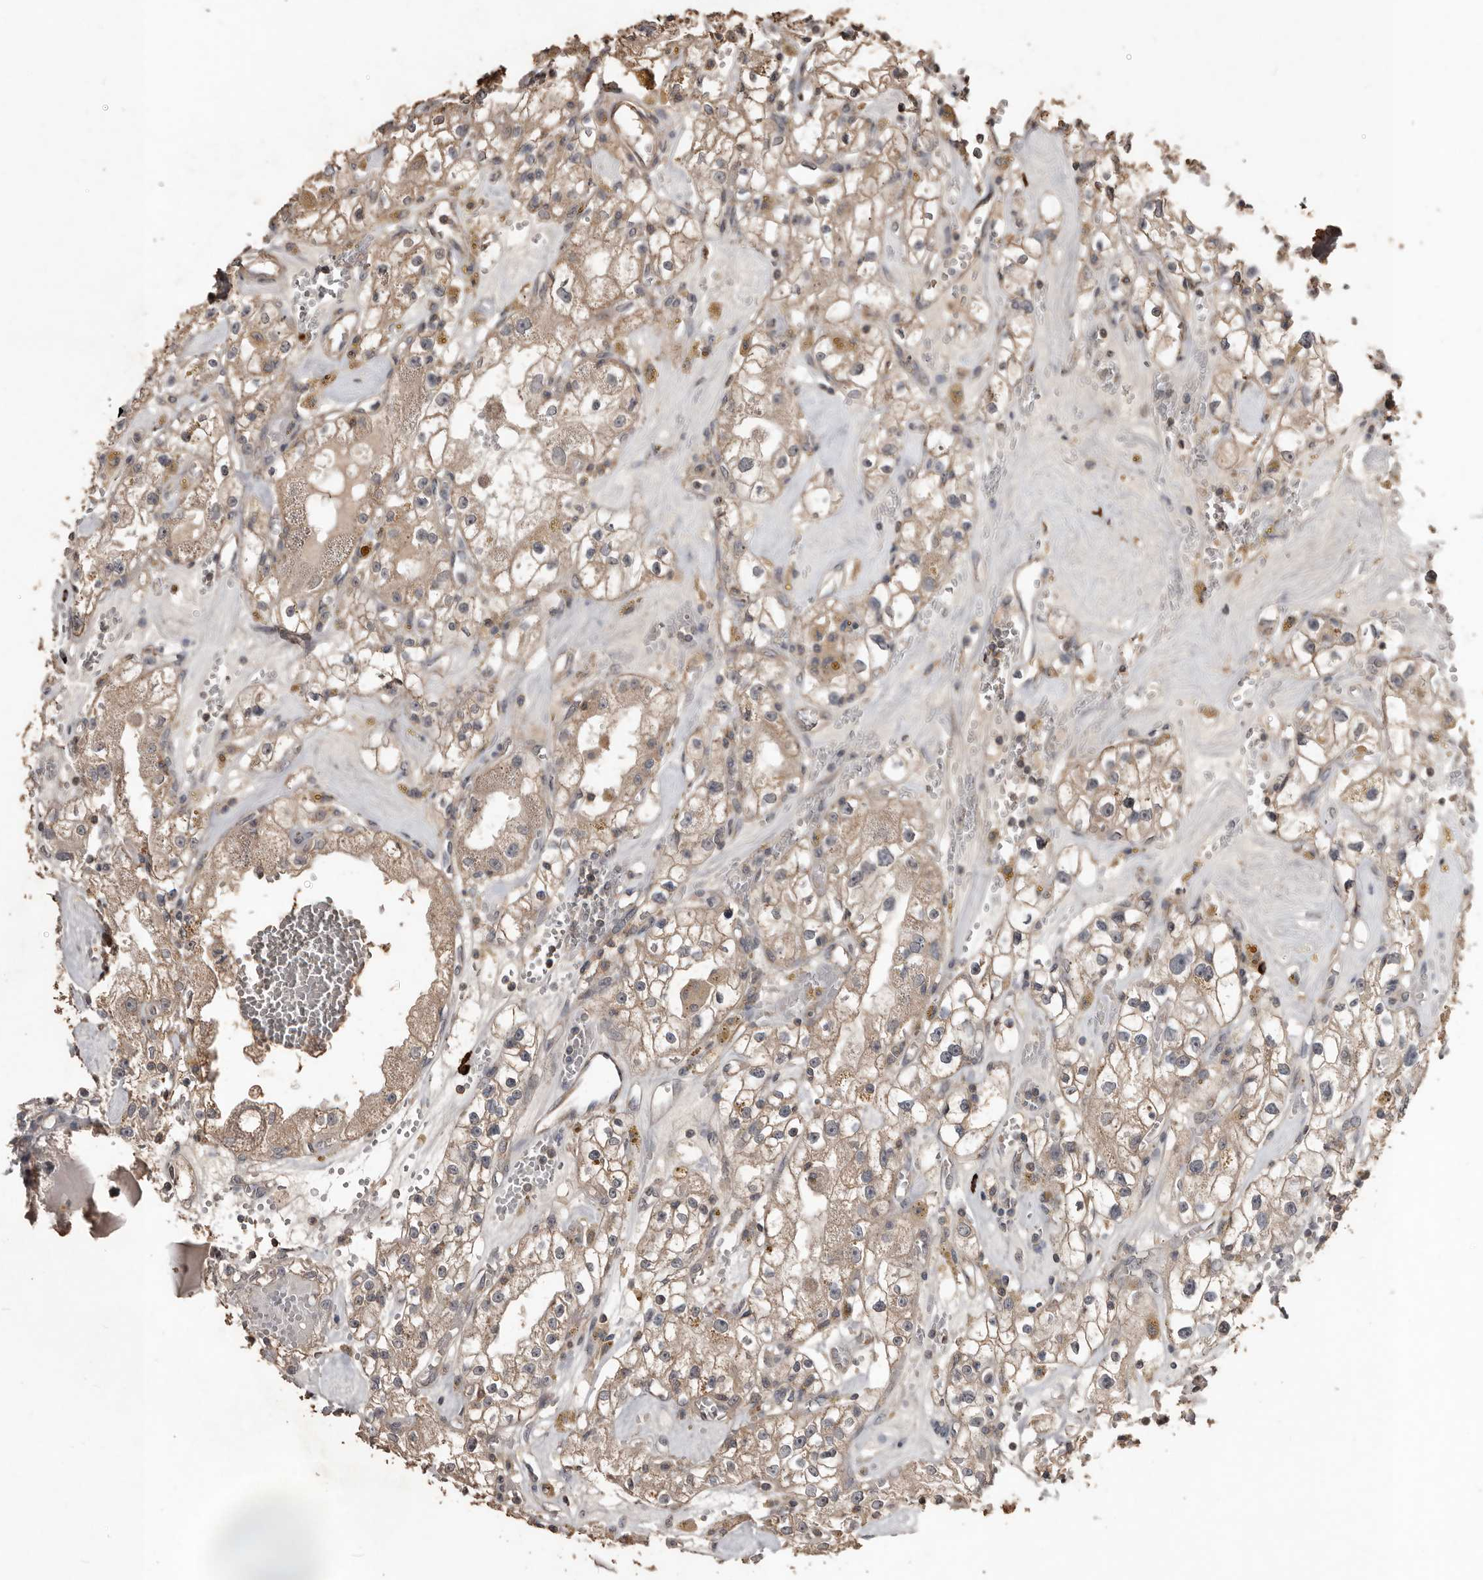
{"staining": {"intensity": "weak", "quantity": ">75%", "location": "cytoplasmic/membranous"}, "tissue": "renal cancer", "cell_type": "Tumor cells", "image_type": "cancer", "snomed": [{"axis": "morphology", "description": "Adenocarcinoma, NOS"}, {"axis": "topography", "description": "Kidney"}], "caption": "High-power microscopy captured an IHC photomicrograph of renal cancer, revealing weak cytoplasmic/membranous positivity in approximately >75% of tumor cells.", "gene": "BAMBI", "patient": {"sex": "male", "age": 56}}